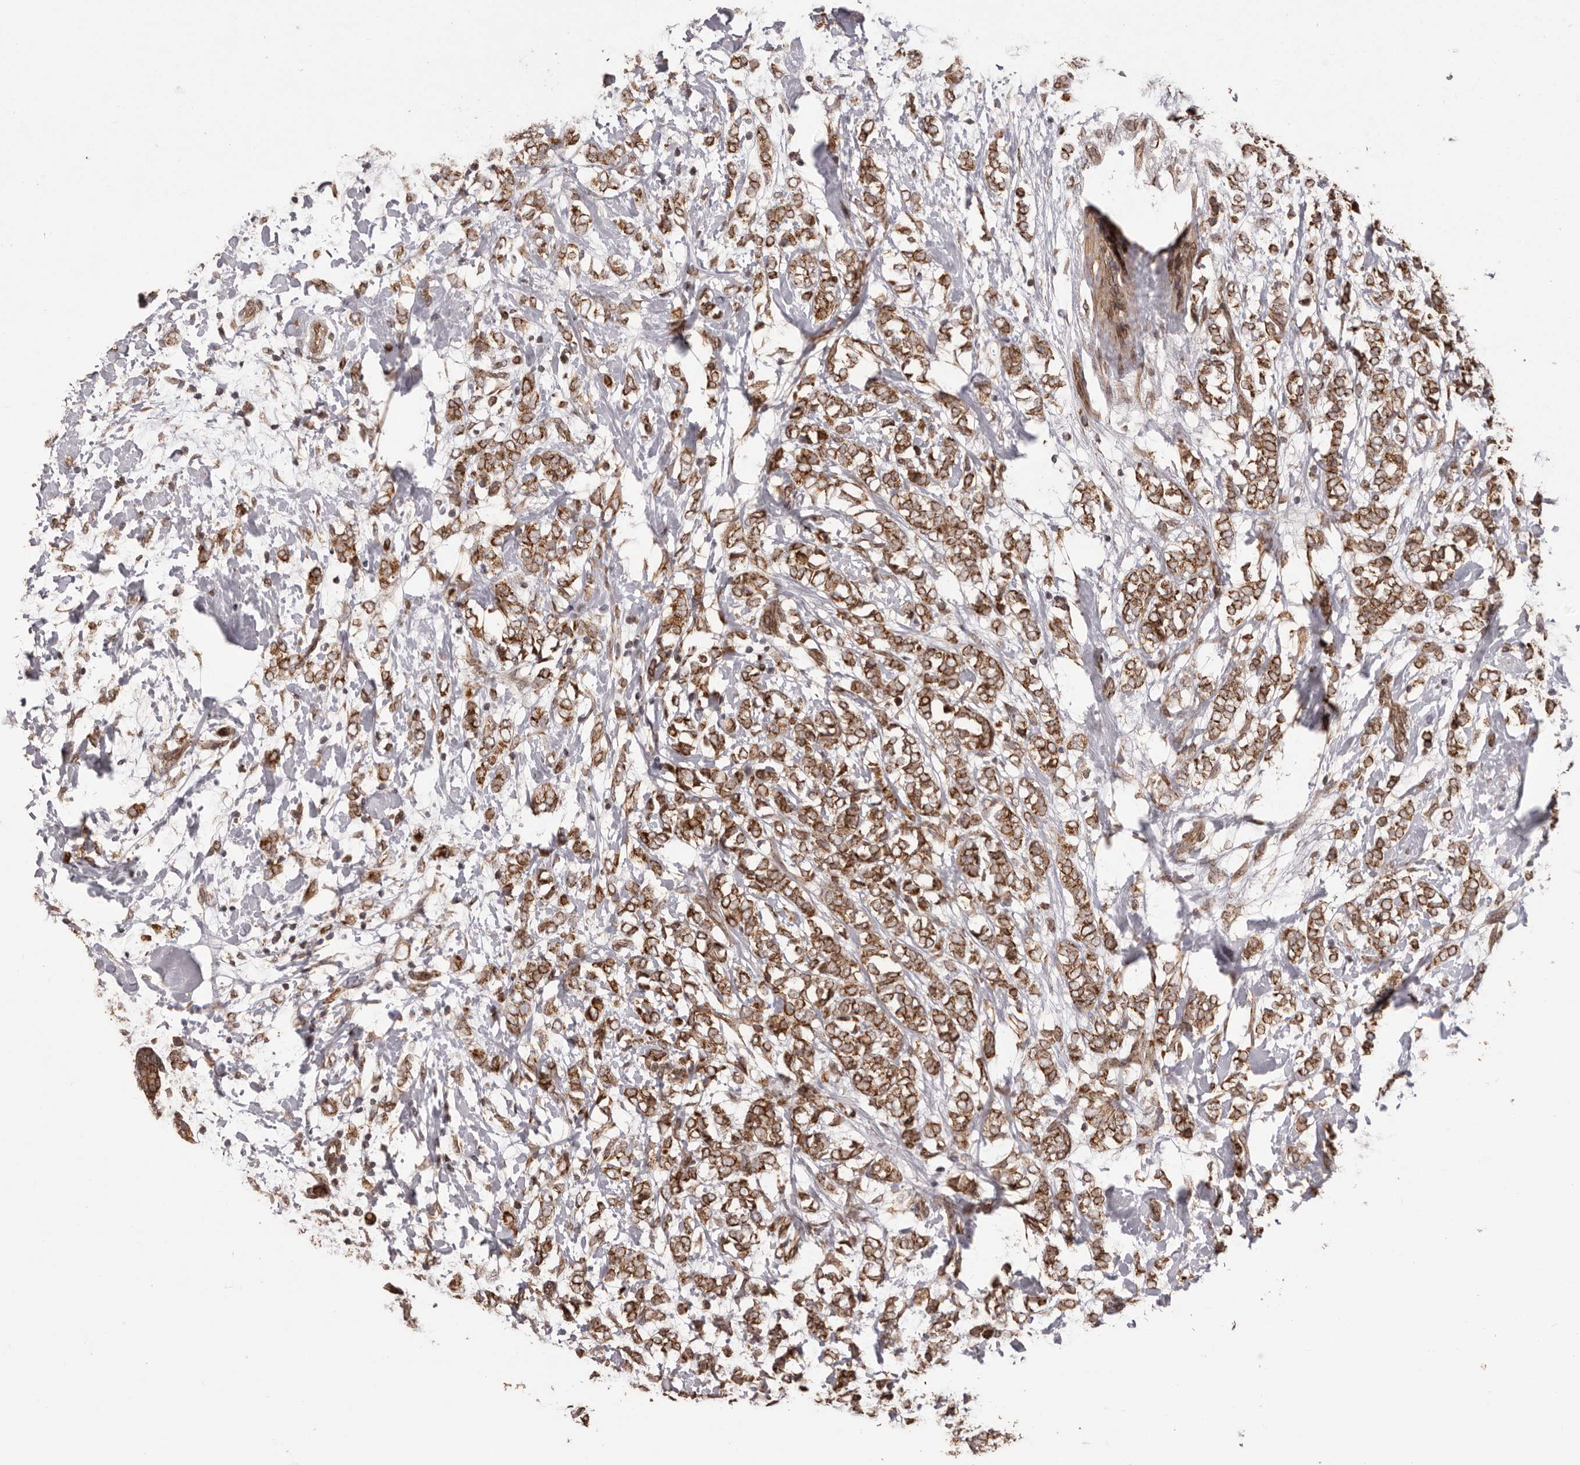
{"staining": {"intensity": "strong", "quantity": ">75%", "location": "cytoplasmic/membranous"}, "tissue": "breast cancer", "cell_type": "Tumor cells", "image_type": "cancer", "snomed": [{"axis": "morphology", "description": "Normal tissue, NOS"}, {"axis": "morphology", "description": "Lobular carcinoma"}, {"axis": "topography", "description": "Breast"}], "caption": "DAB (3,3'-diaminobenzidine) immunohistochemical staining of breast lobular carcinoma shows strong cytoplasmic/membranous protein expression in about >75% of tumor cells.", "gene": "CHRM2", "patient": {"sex": "female", "age": 47}}